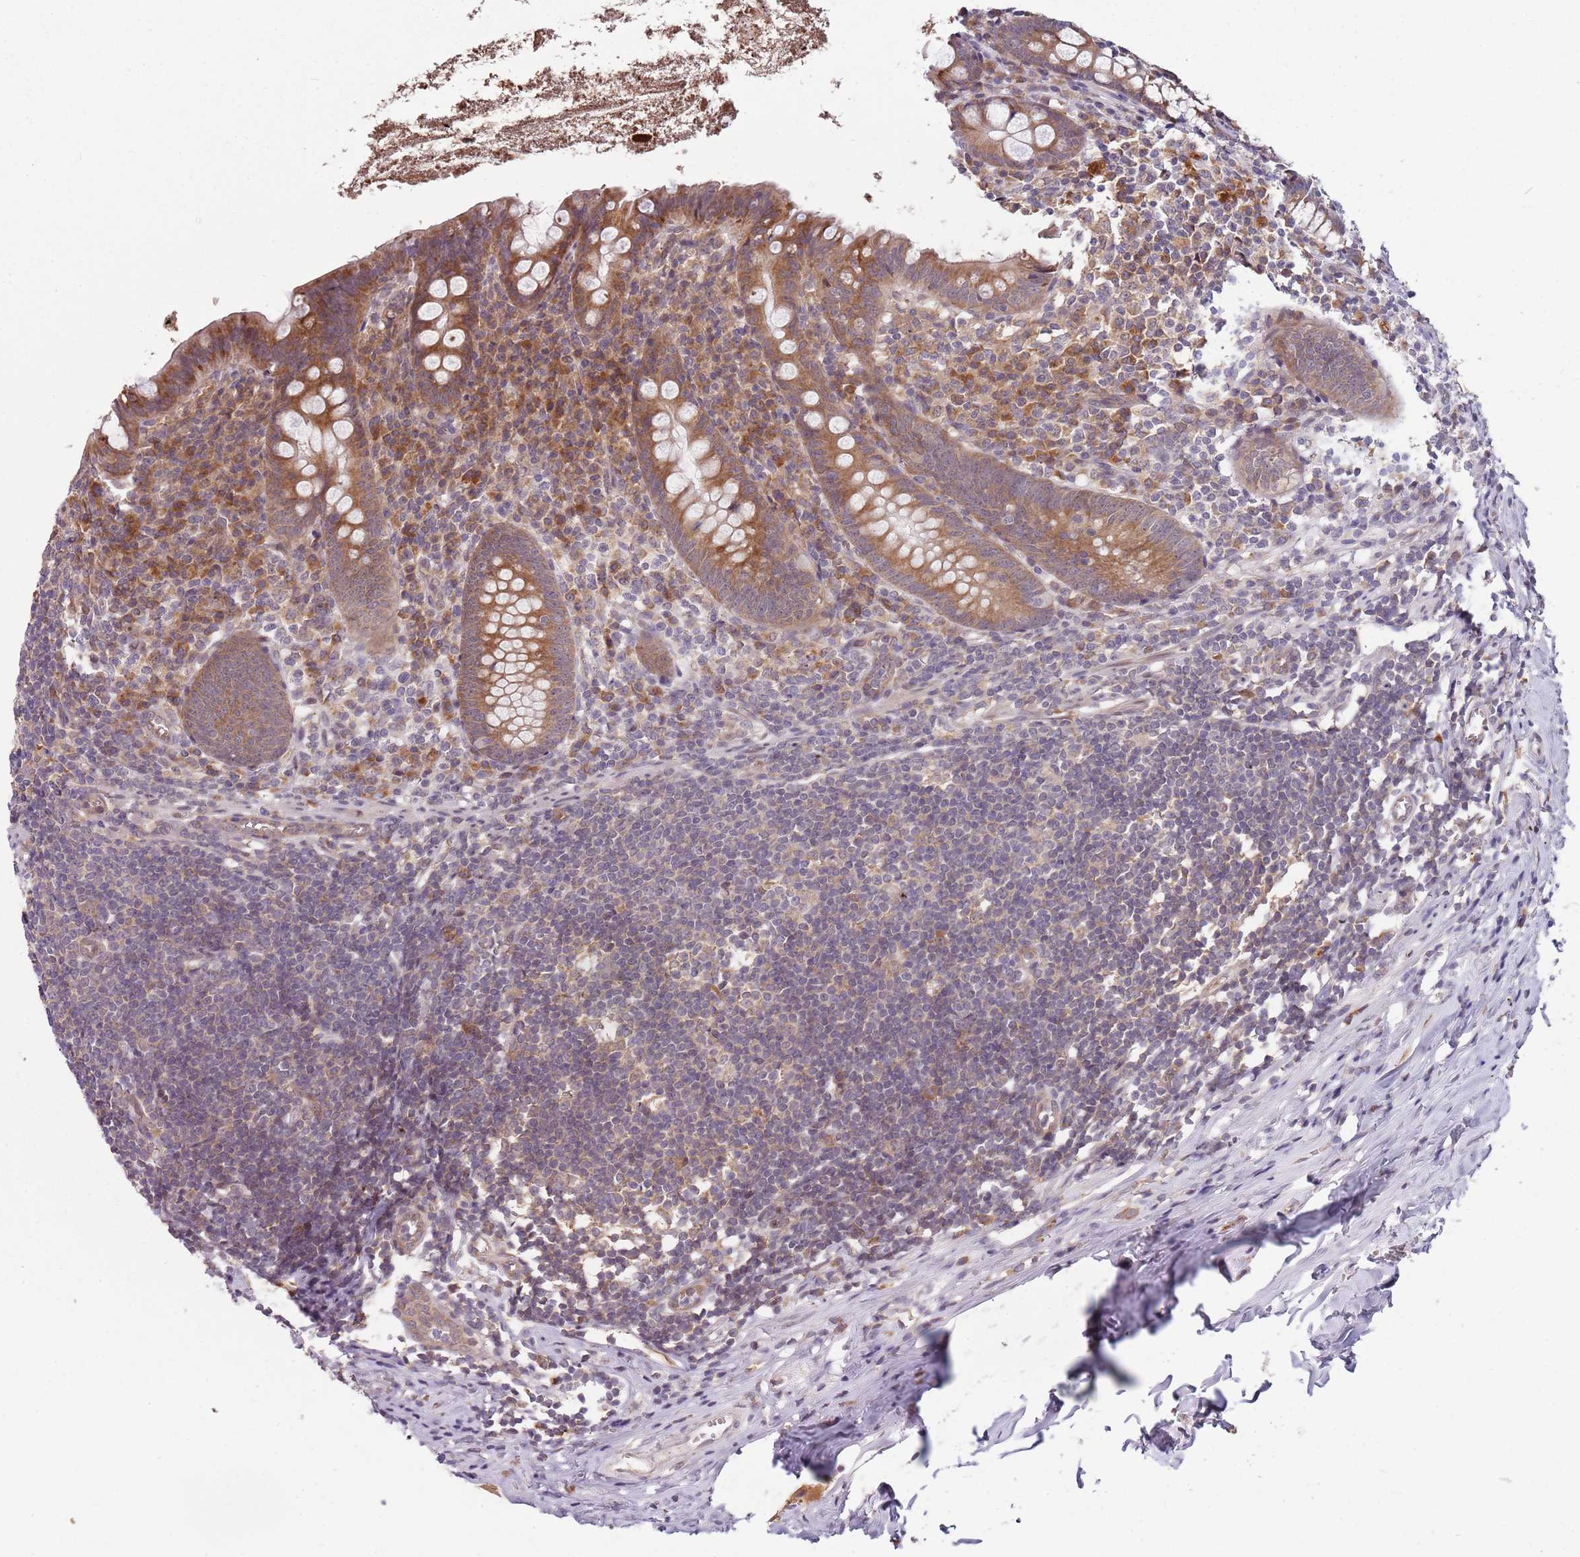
{"staining": {"intensity": "moderate", "quantity": ">75%", "location": "cytoplasmic/membranous"}, "tissue": "appendix", "cell_type": "Glandular cells", "image_type": "normal", "snomed": [{"axis": "morphology", "description": "Normal tissue, NOS"}, {"axis": "topography", "description": "Appendix"}], "caption": "IHC of normal appendix displays medium levels of moderate cytoplasmic/membranous positivity in about >75% of glandular cells. The protein of interest is shown in brown color, while the nuclei are stained blue.", "gene": "FBXL22", "patient": {"sex": "female", "age": 51}}